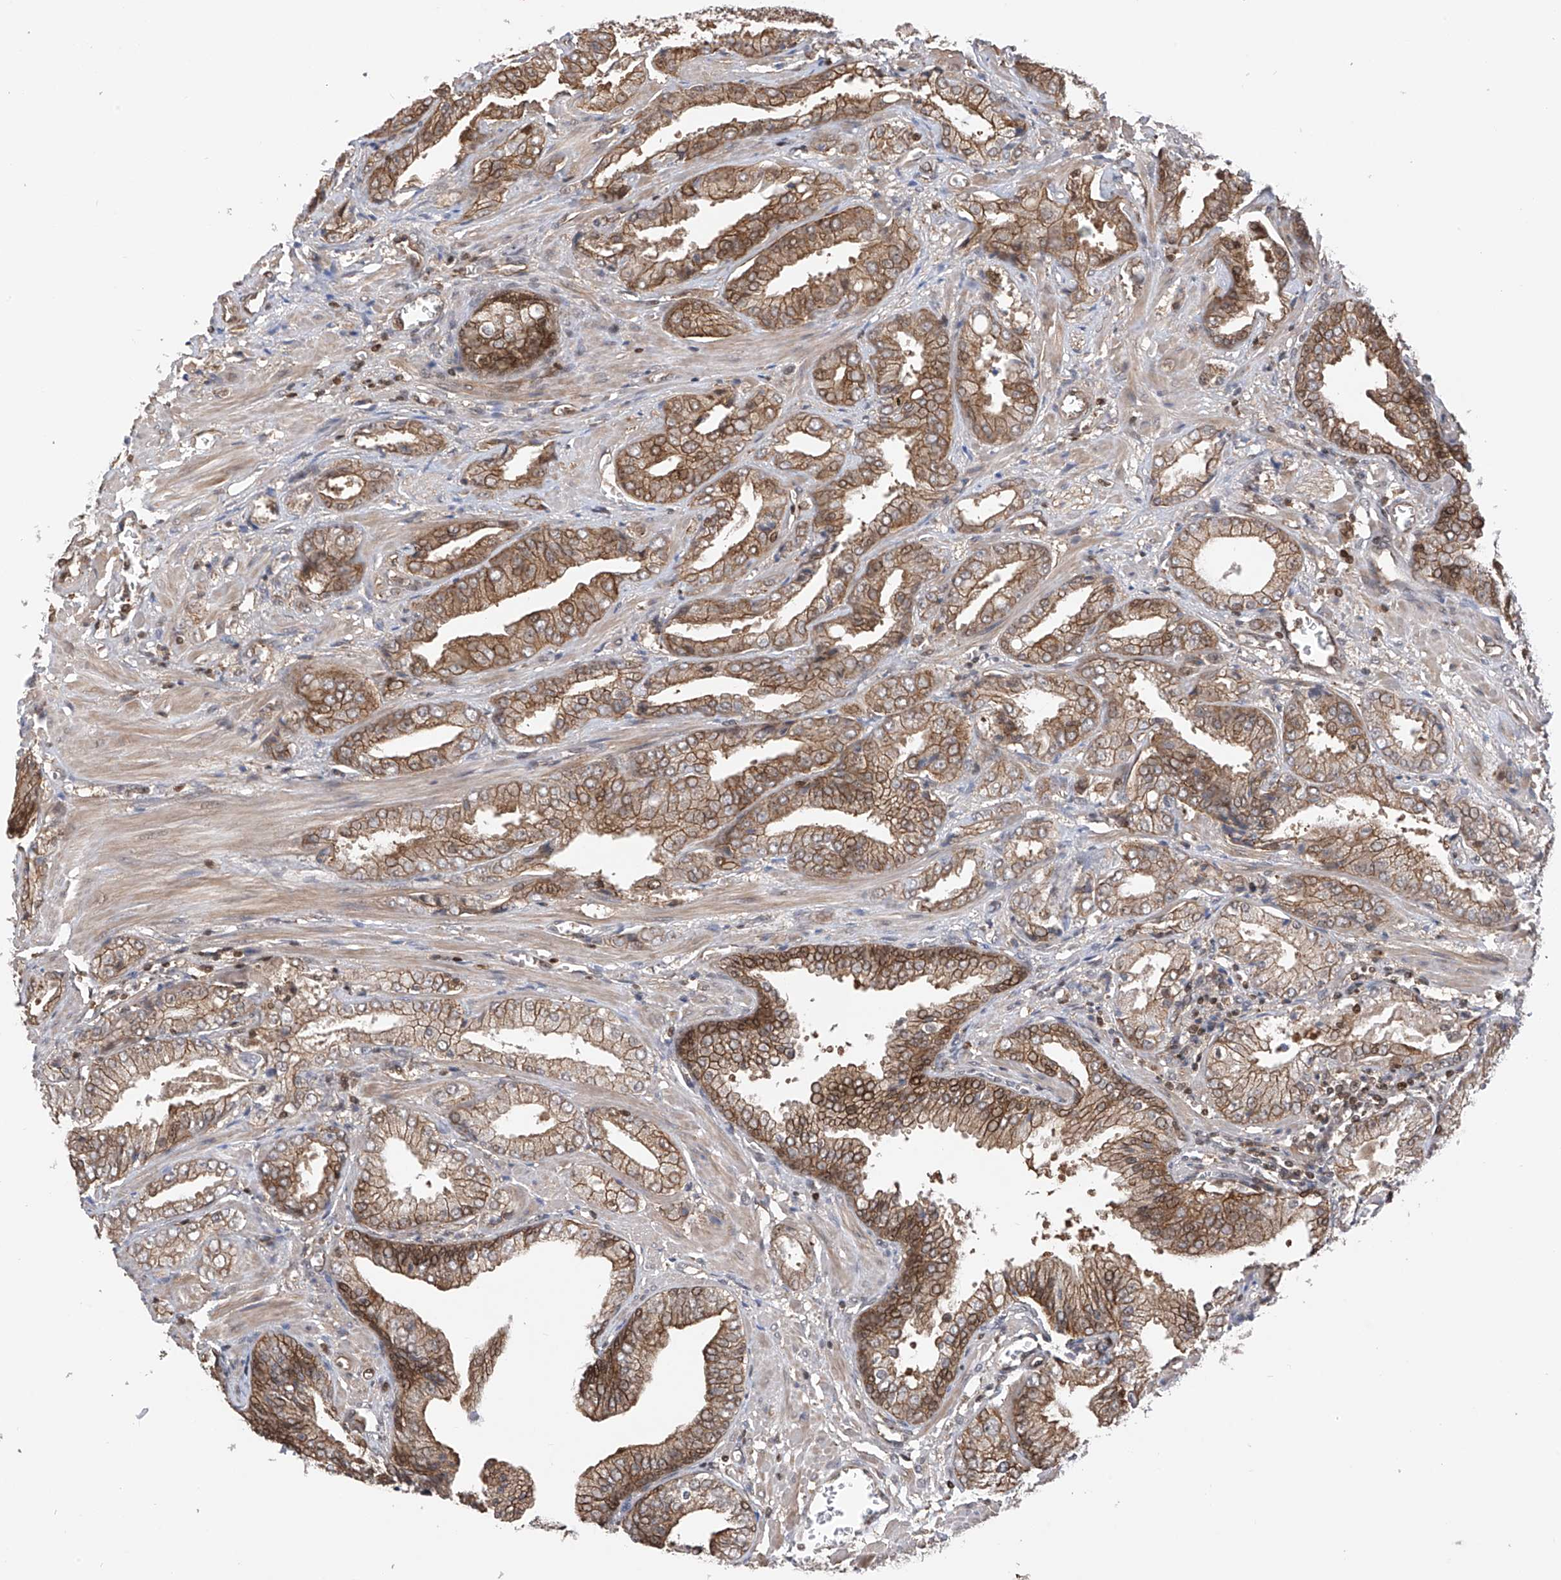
{"staining": {"intensity": "moderate", "quantity": "25%-75%", "location": "cytoplasmic/membranous"}, "tissue": "prostate cancer", "cell_type": "Tumor cells", "image_type": "cancer", "snomed": [{"axis": "morphology", "description": "Adenocarcinoma, Low grade"}, {"axis": "topography", "description": "Prostate"}], "caption": "Prostate cancer tissue shows moderate cytoplasmic/membranous expression in approximately 25%-75% of tumor cells, visualized by immunohistochemistry.", "gene": "DNAJC9", "patient": {"sex": "male", "age": 67}}